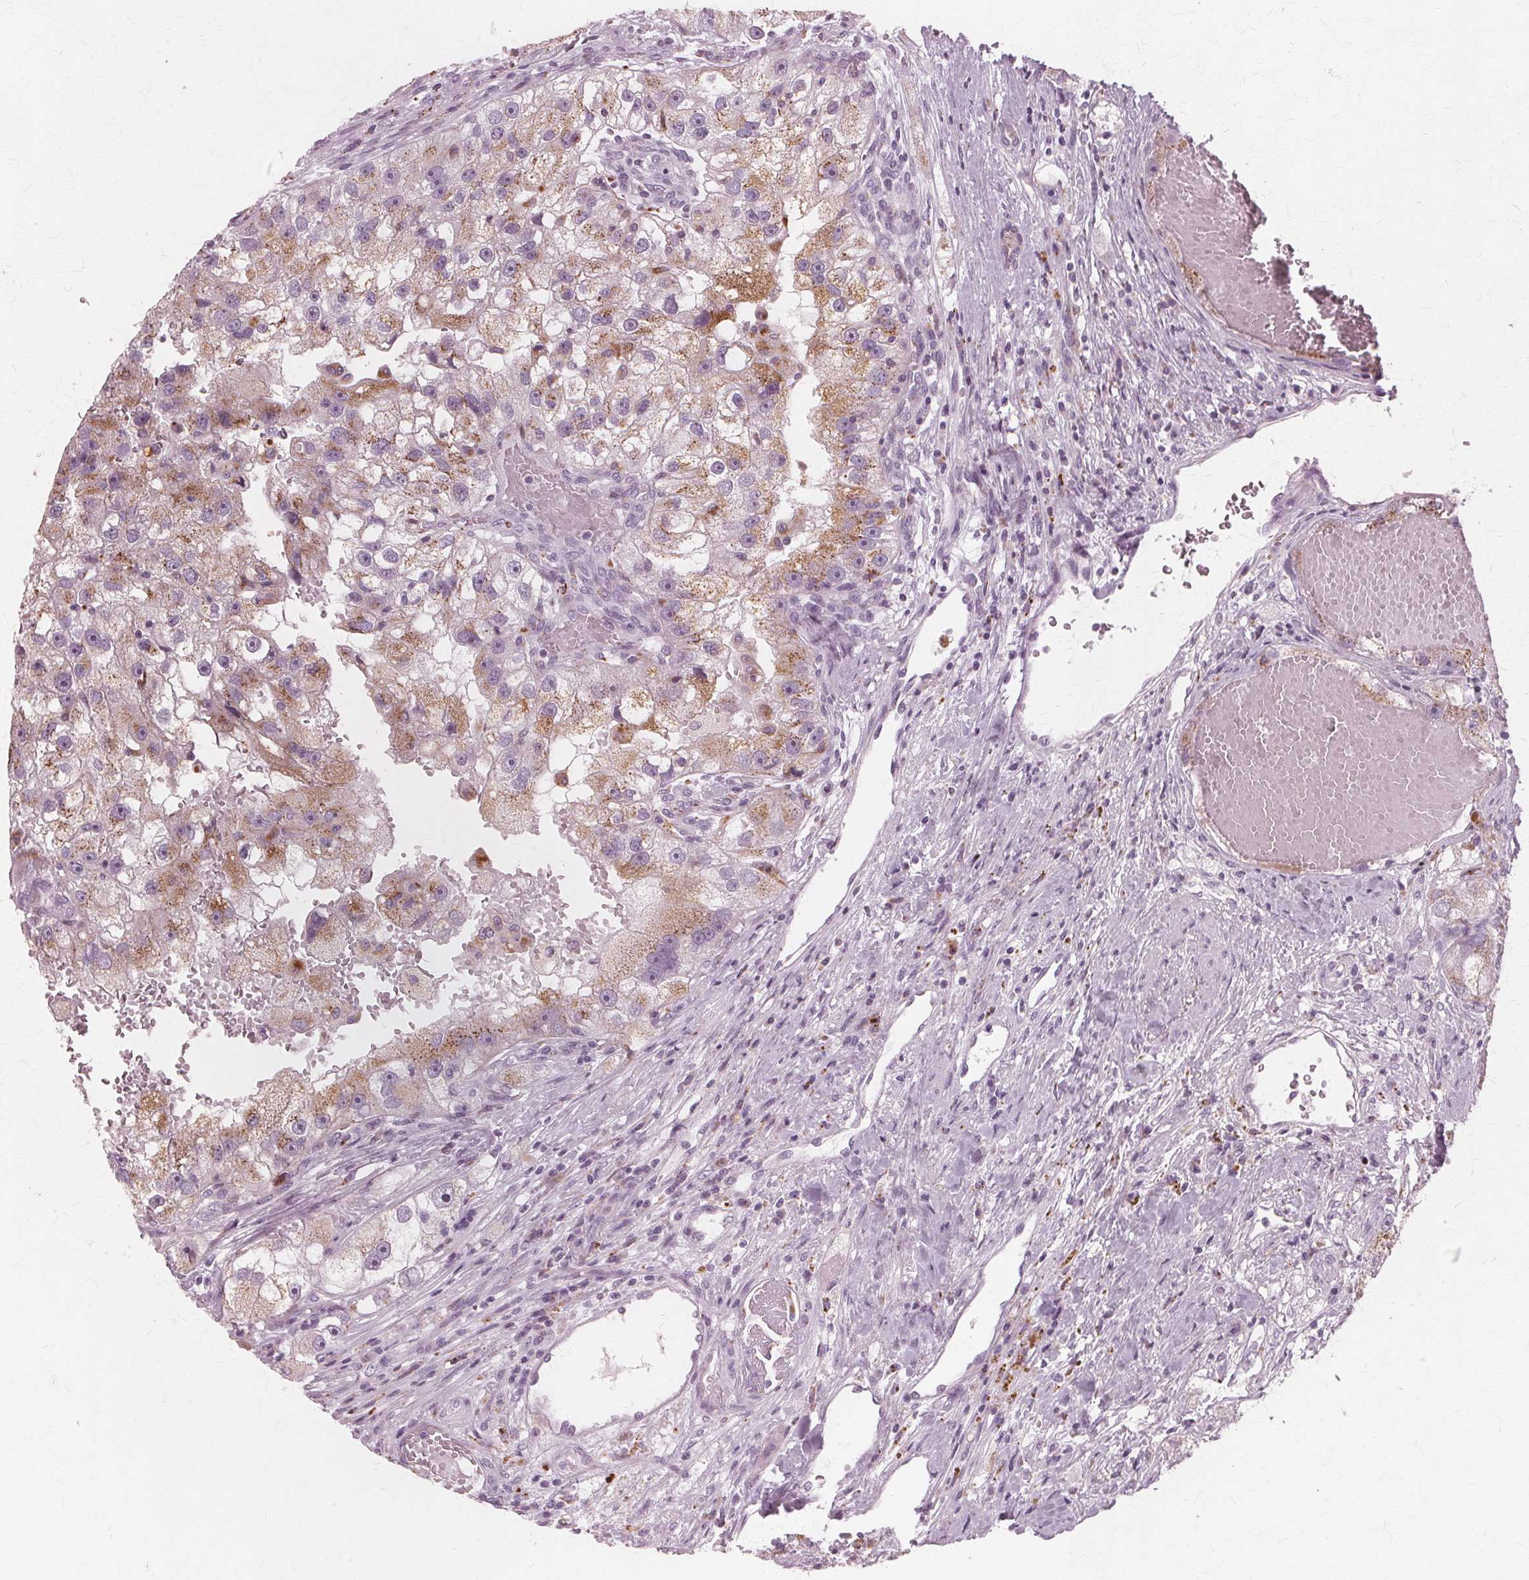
{"staining": {"intensity": "moderate", "quantity": "25%-75%", "location": "cytoplasmic/membranous"}, "tissue": "renal cancer", "cell_type": "Tumor cells", "image_type": "cancer", "snomed": [{"axis": "morphology", "description": "Adenocarcinoma, NOS"}, {"axis": "topography", "description": "Kidney"}], "caption": "Protein staining by immunohistochemistry displays moderate cytoplasmic/membranous positivity in approximately 25%-75% of tumor cells in adenocarcinoma (renal).", "gene": "DNASE2", "patient": {"sex": "male", "age": 63}}